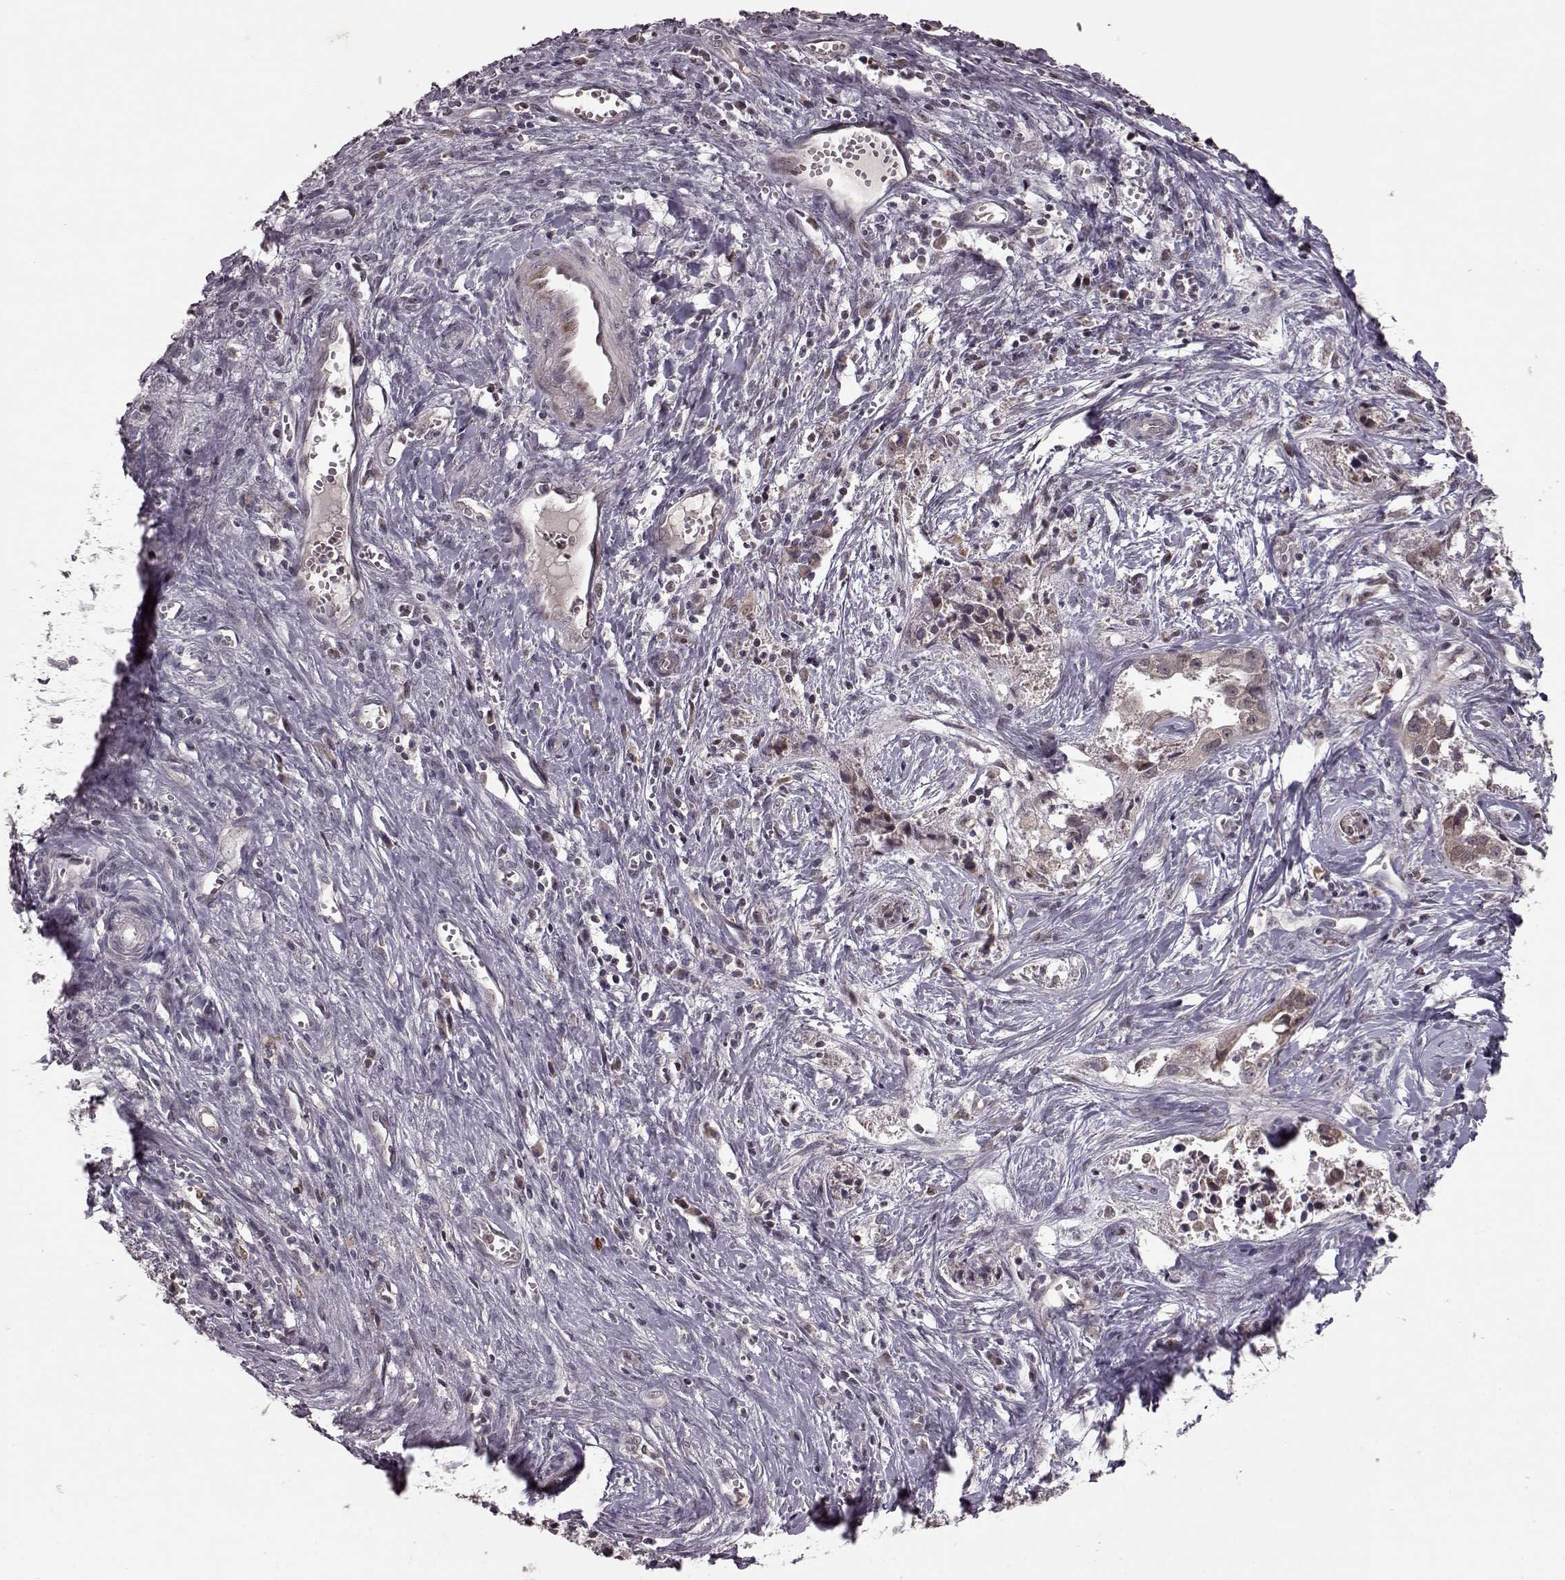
{"staining": {"intensity": "weak", "quantity": ">75%", "location": "cytoplasmic/membranous"}, "tissue": "liver cancer", "cell_type": "Tumor cells", "image_type": "cancer", "snomed": [{"axis": "morphology", "description": "Cholangiocarcinoma"}, {"axis": "topography", "description": "Liver"}], "caption": "An IHC image of tumor tissue is shown. Protein staining in brown shows weak cytoplasmic/membranous positivity in cholangiocarcinoma (liver) within tumor cells.", "gene": "ELOVL5", "patient": {"sex": "female", "age": 65}}